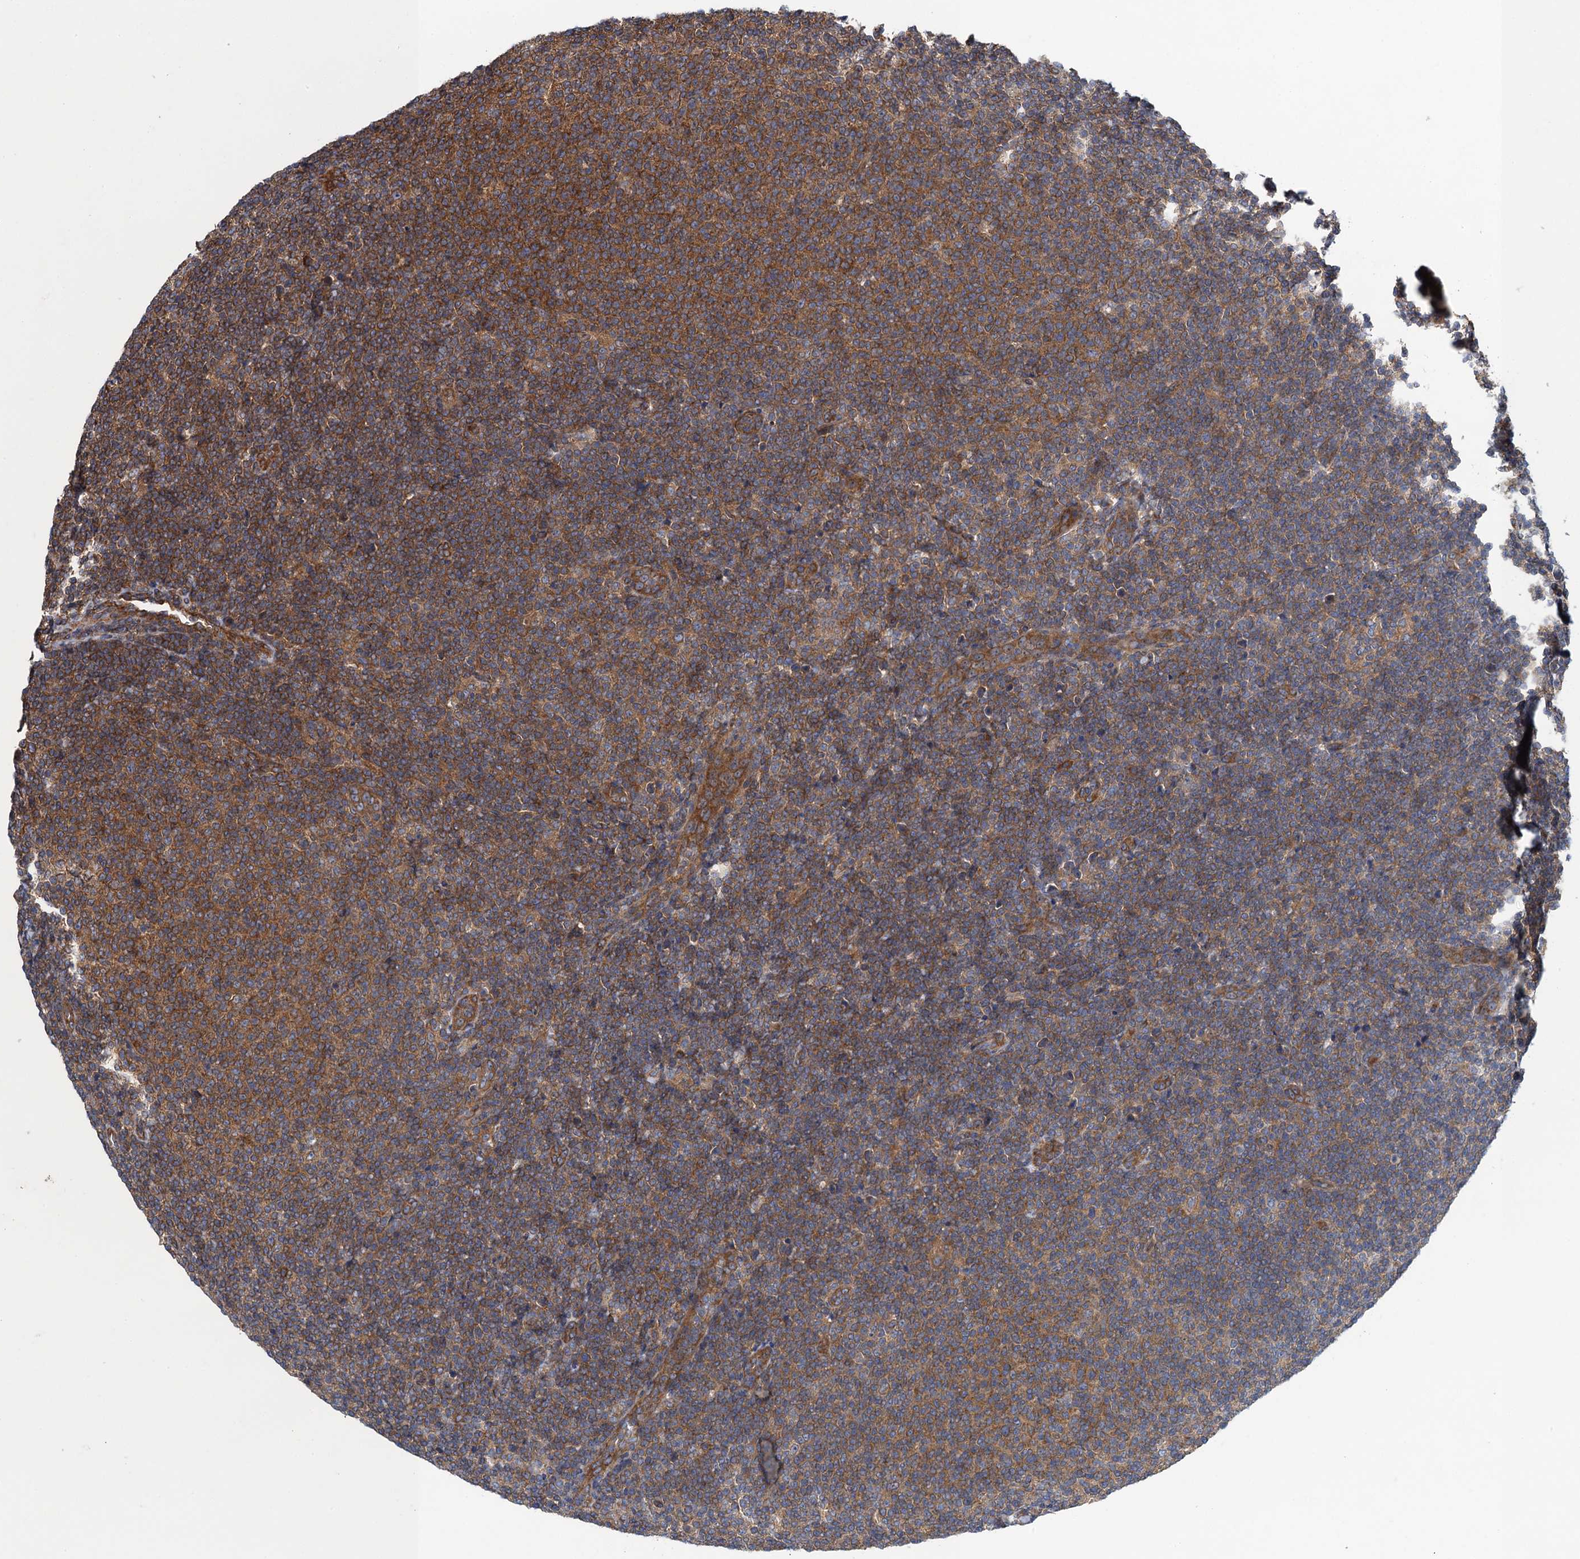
{"staining": {"intensity": "strong", "quantity": "25%-75%", "location": "cytoplasmic/membranous"}, "tissue": "lymphoma", "cell_type": "Tumor cells", "image_type": "cancer", "snomed": [{"axis": "morphology", "description": "Malignant lymphoma, non-Hodgkin's type, Low grade"}, {"axis": "topography", "description": "Lymph node"}], "caption": "IHC (DAB (3,3'-diaminobenzidine)) staining of malignant lymphoma, non-Hodgkin's type (low-grade) shows strong cytoplasmic/membranous protein positivity in about 25%-75% of tumor cells.", "gene": "MDM1", "patient": {"sex": "male", "age": 66}}